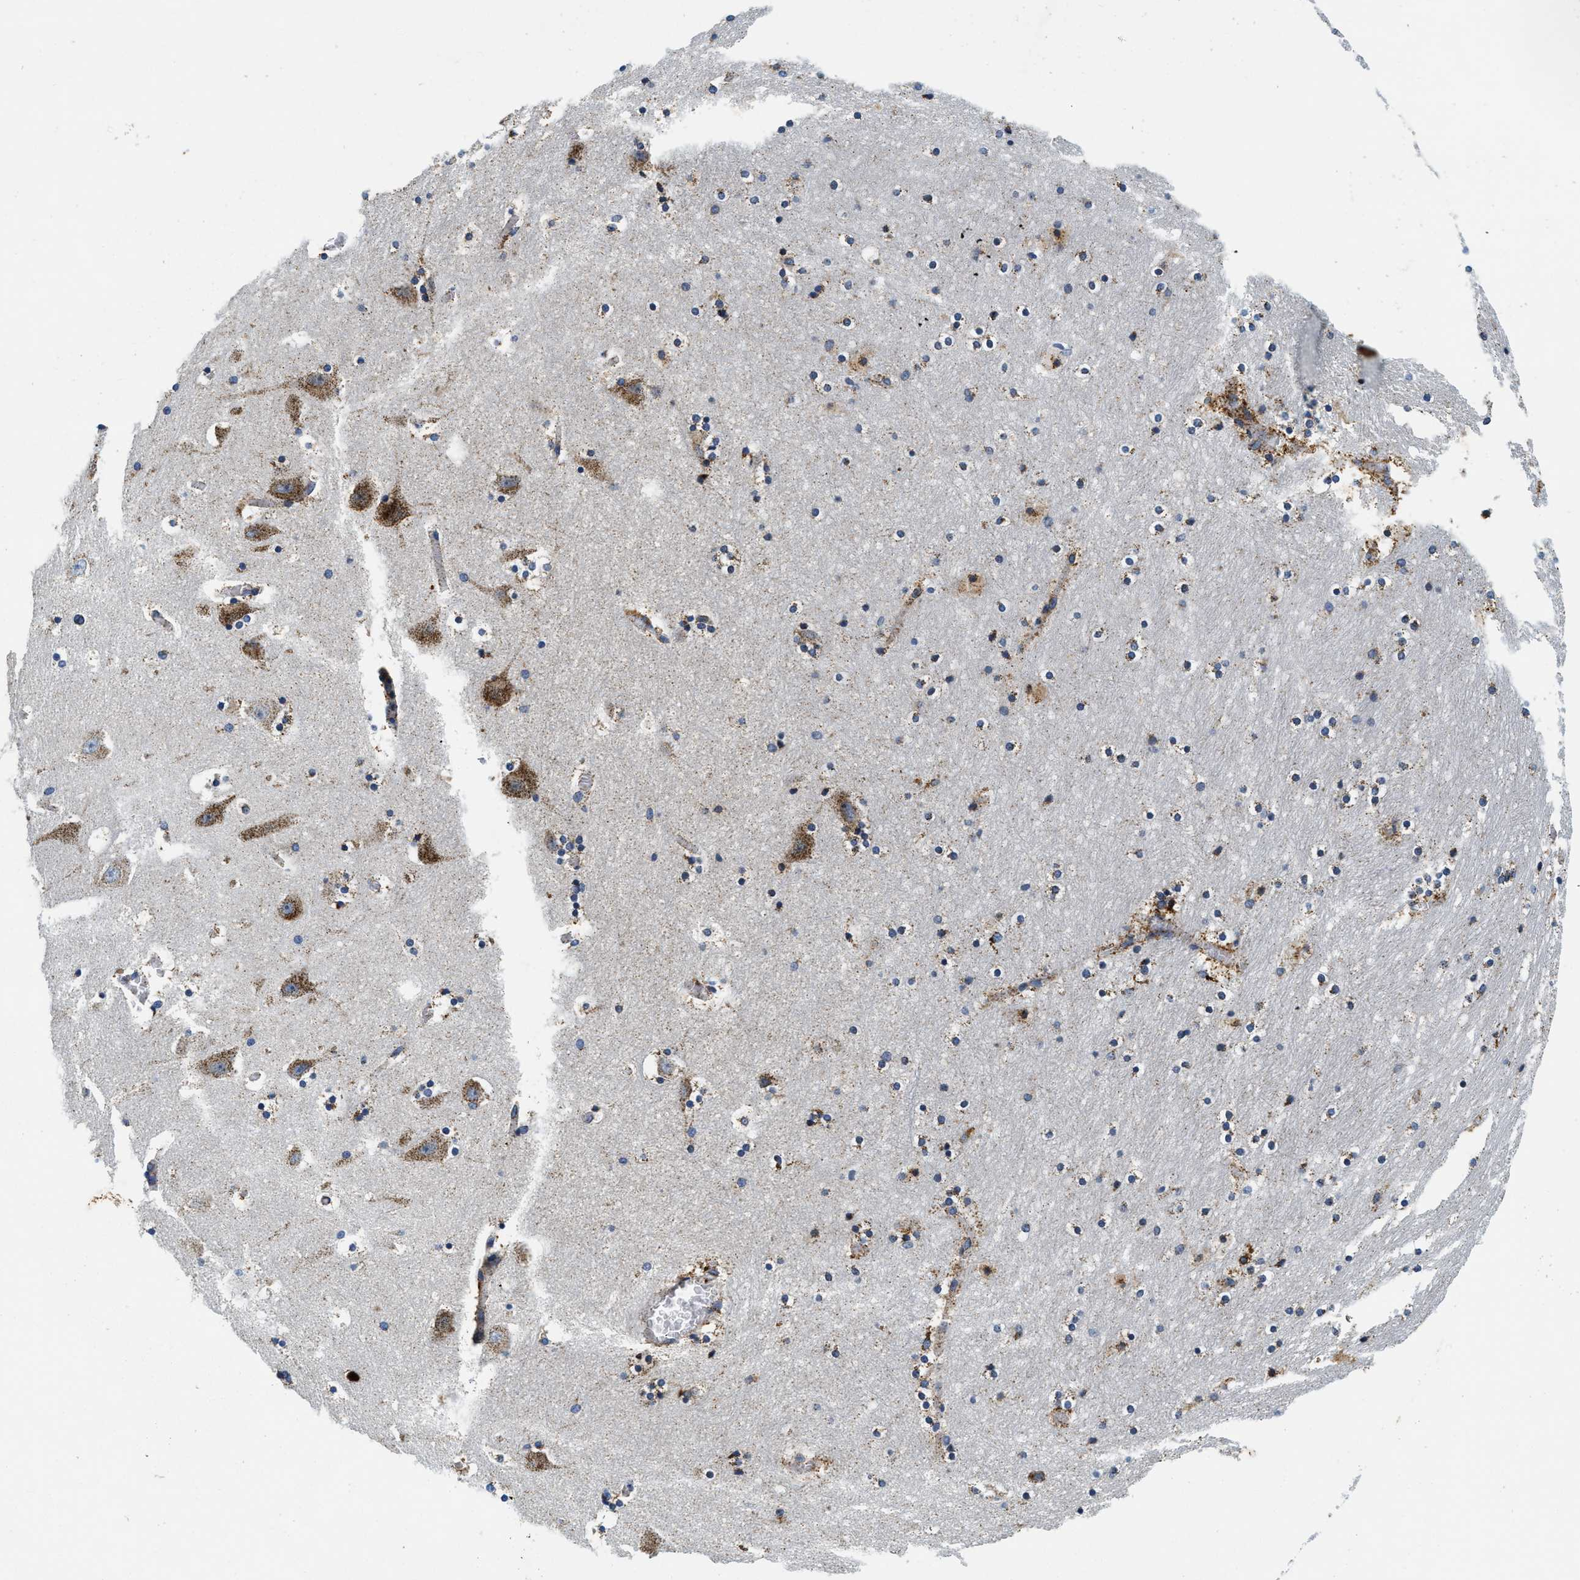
{"staining": {"intensity": "strong", "quantity": "25%-75%", "location": "cytoplasmic/membranous"}, "tissue": "hippocampus", "cell_type": "Glial cells", "image_type": "normal", "snomed": [{"axis": "morphology", "description": "Normal tissue, NOS"}, {"axis": "topography", "description": "Hippocampus"}], "caption": "Strong cytoplasmic/membranous staining for a protein is appreciated in approximately 25%-75% of glial cells of normal hippocampus using immunohistochemistry.", "gene": "SAMD4B", "patient": {"sex": "male", "age": 45}}